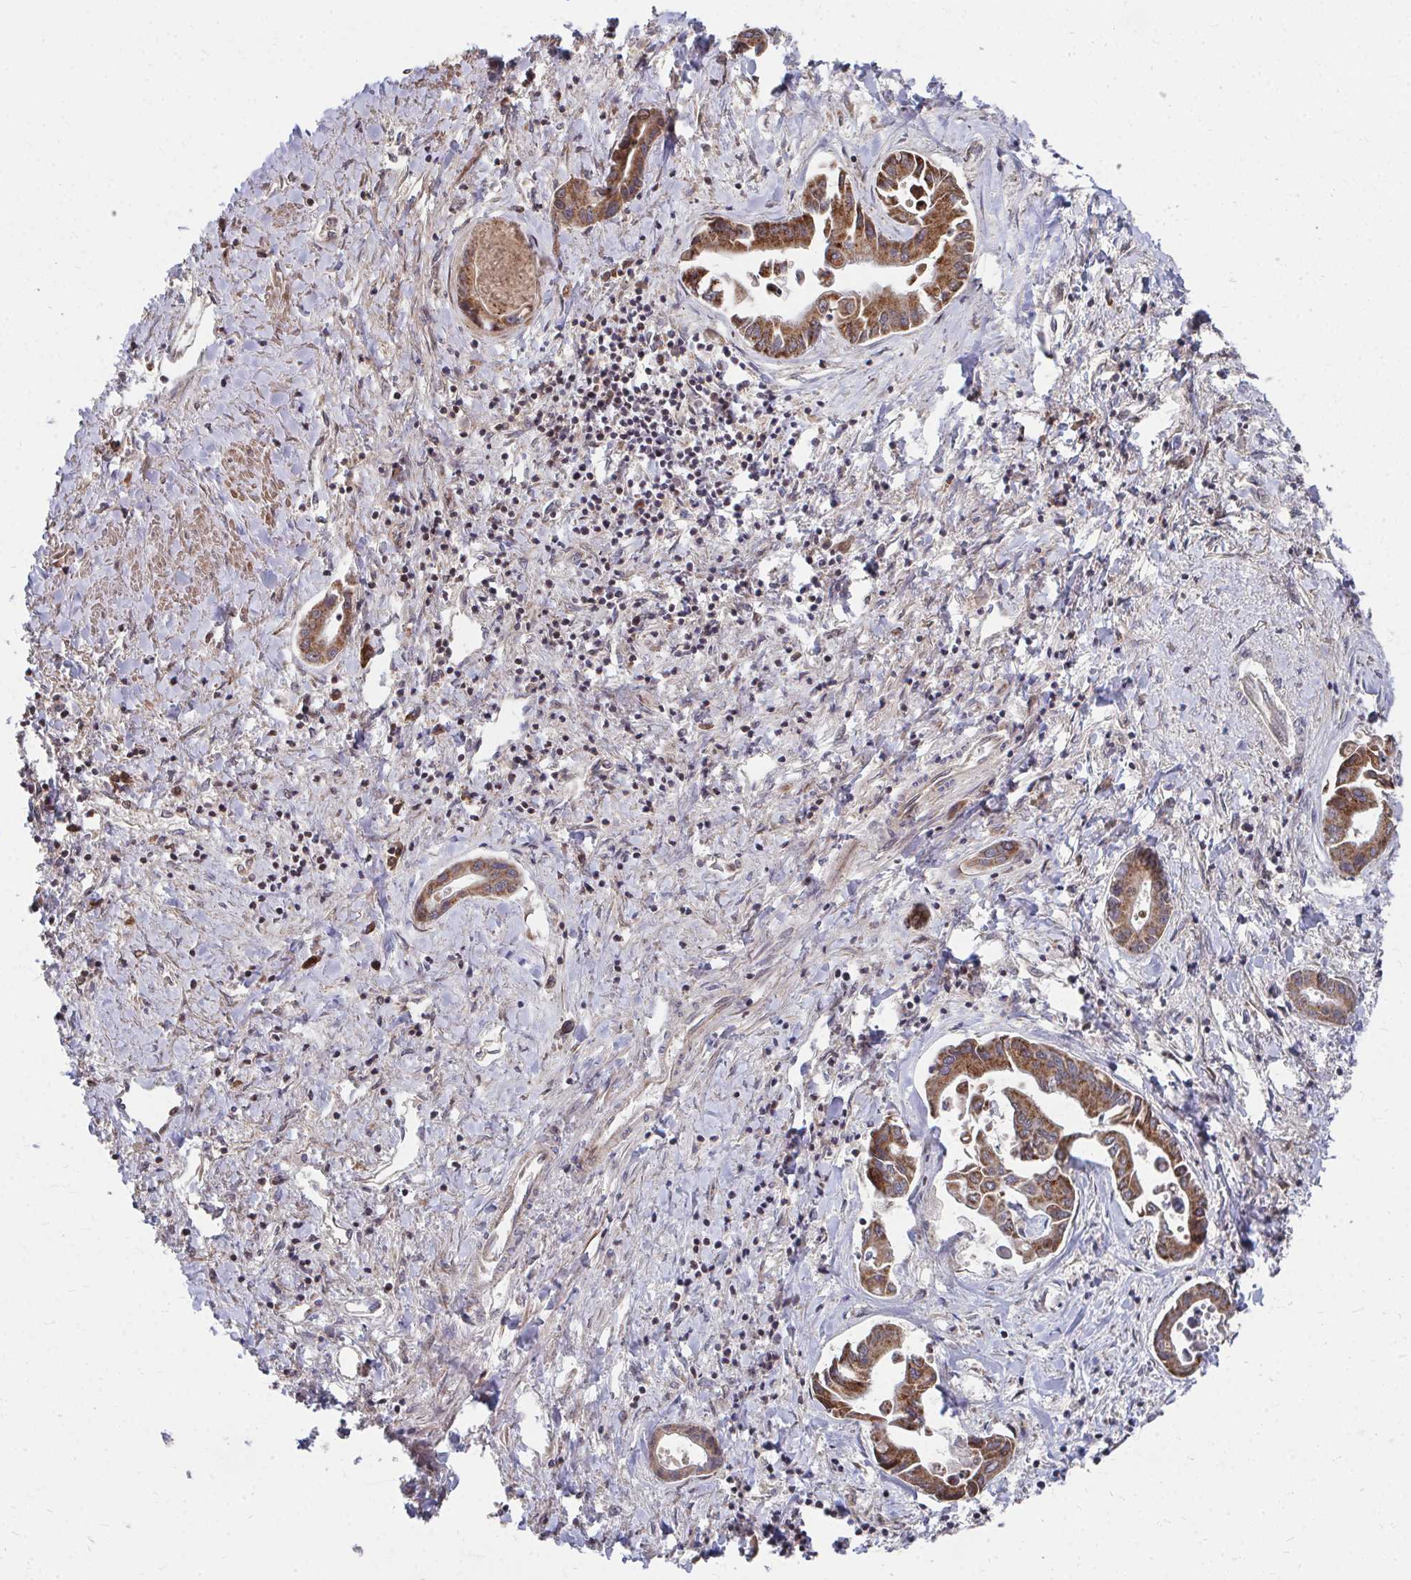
{"staining": {"intensity": "strong", "quantity": ">75%", "location": "cytoplasmic/membranous"}, "tissue": "liver cancer", "cell_type": "Tumor cells", "image_type": "cancer", "snomed": [{"axis": "morphology", "description": "Cholangiocarcinoma"}, {"axis": "topography", "description": "Liver"}], "caption": "This histopathology image demonstrates immunohistochemistry (IHC) staining of liver cholangiocarcinoma, with high strong cytoplasmic/membranous staining in approximately >75% of tumor cells.", "gene": "FAM89A", "patient": {"sex": "male", "age": 66}}